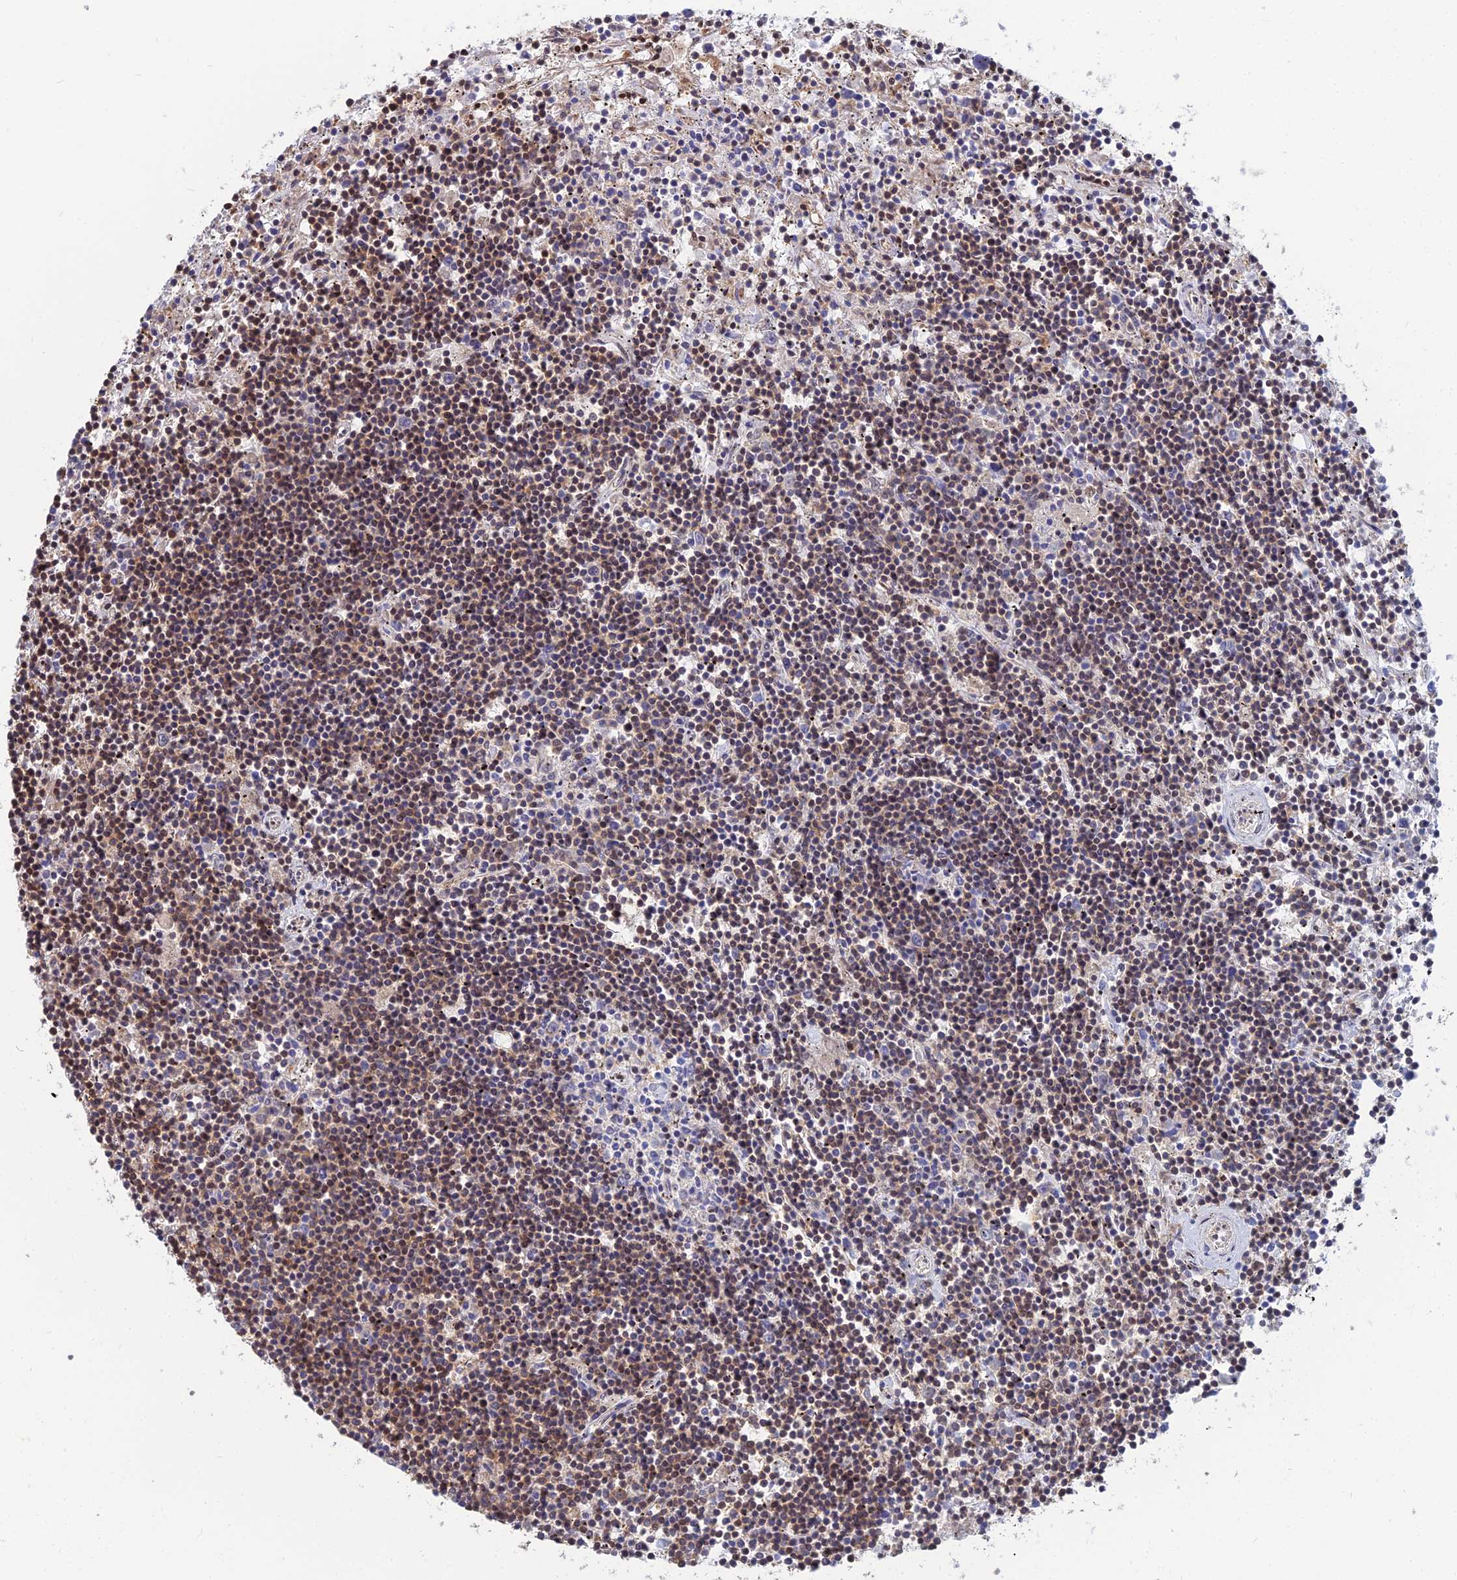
{"staining": {"intensity": "moderate", "quantity": "25%-75%", "location": "cytoplasmic/membranous,nuclear"}, "tissue": "lymphoma", "cell_type": "Tumor cells", "image_type": "cancer", "snomed": [{"axis": "morphology", "description": "Malignant lymphoma, non-Hodgkin's type, Low grade"}, {"axis": "topography", "description": "Spleen"}], "caption": "Immunohistochemical staining of human low-grade malignant lymphoma, non-Hodgkin's type shows moderate cytoplasmic/membranous and nuclear protein staining in approximately 25%-75% of tumor cells. (Stains: DAB (3,3'-diaminobenzidine) in brown, nuclei in blue, Microscopy: brightfield microscopy at high magnification).", "gene": "DNPEP", "patient": {"sex": "male", "age": 76}}